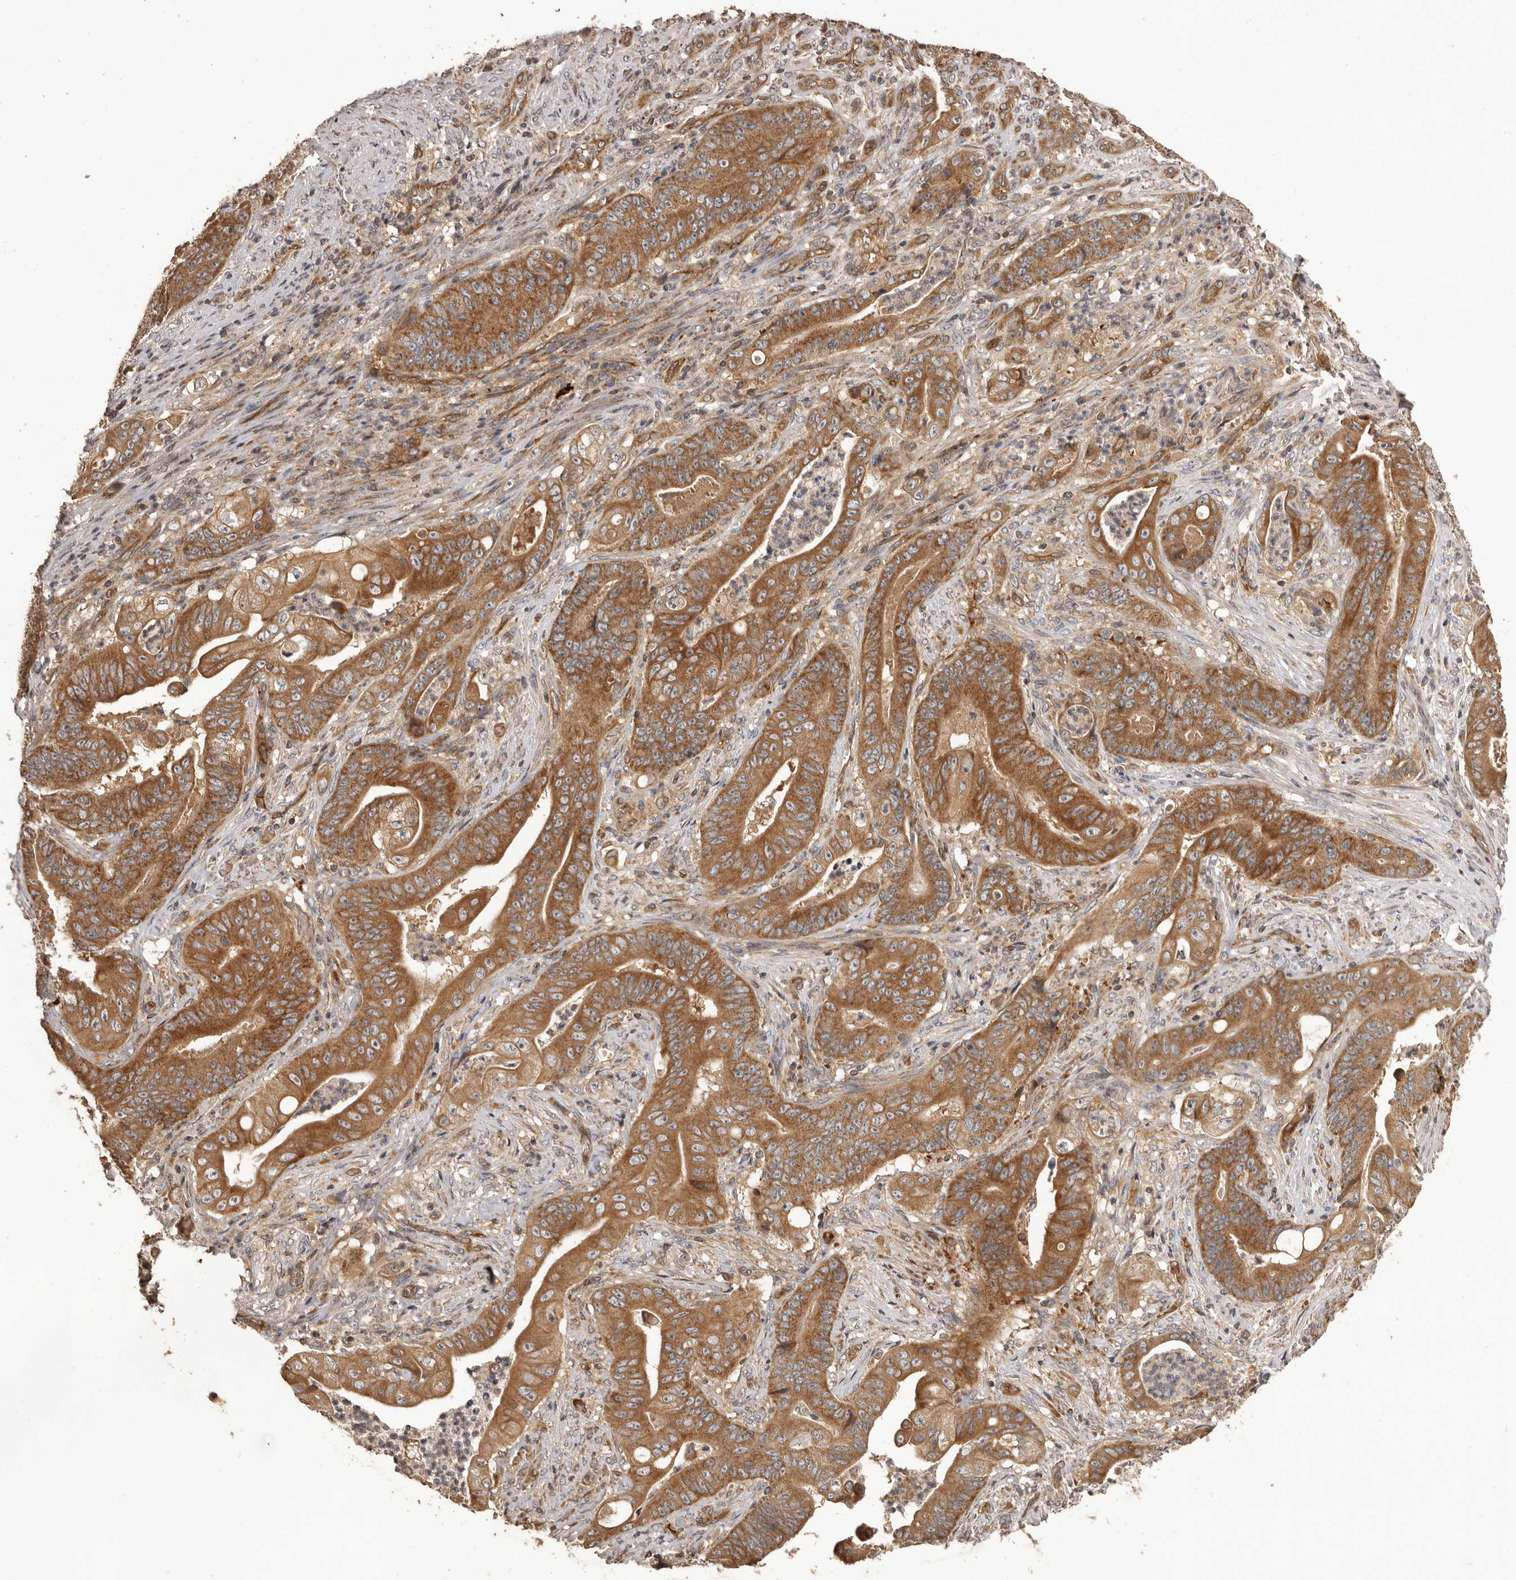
{"staining": {"intensity": "strong", "quantity": ">75%", "location": "cytoplasmic/membranous"}, "tissue": "stomach cancer", "cell_type": "Tumor cells", "image_type": "cancer", "snomed": [{"axis": "morphology", "description": "Adenocarcinoma, NOS"}, {"axis": "topography", "description": "Stomach"}], "caption": "High-magnification brightfield microscopy of adenocarcinoma (stomach) stained with DAB (3,3'-diaminobenzidine) (brown) and counterstained with hematoxylin (blue). tumor cells exhibit strong cytoplasmic/membranous expression is appreciated in approximately>75% of cells.", "gene": "QRSL1", "patient": {"sex": "female", "age": 73}}